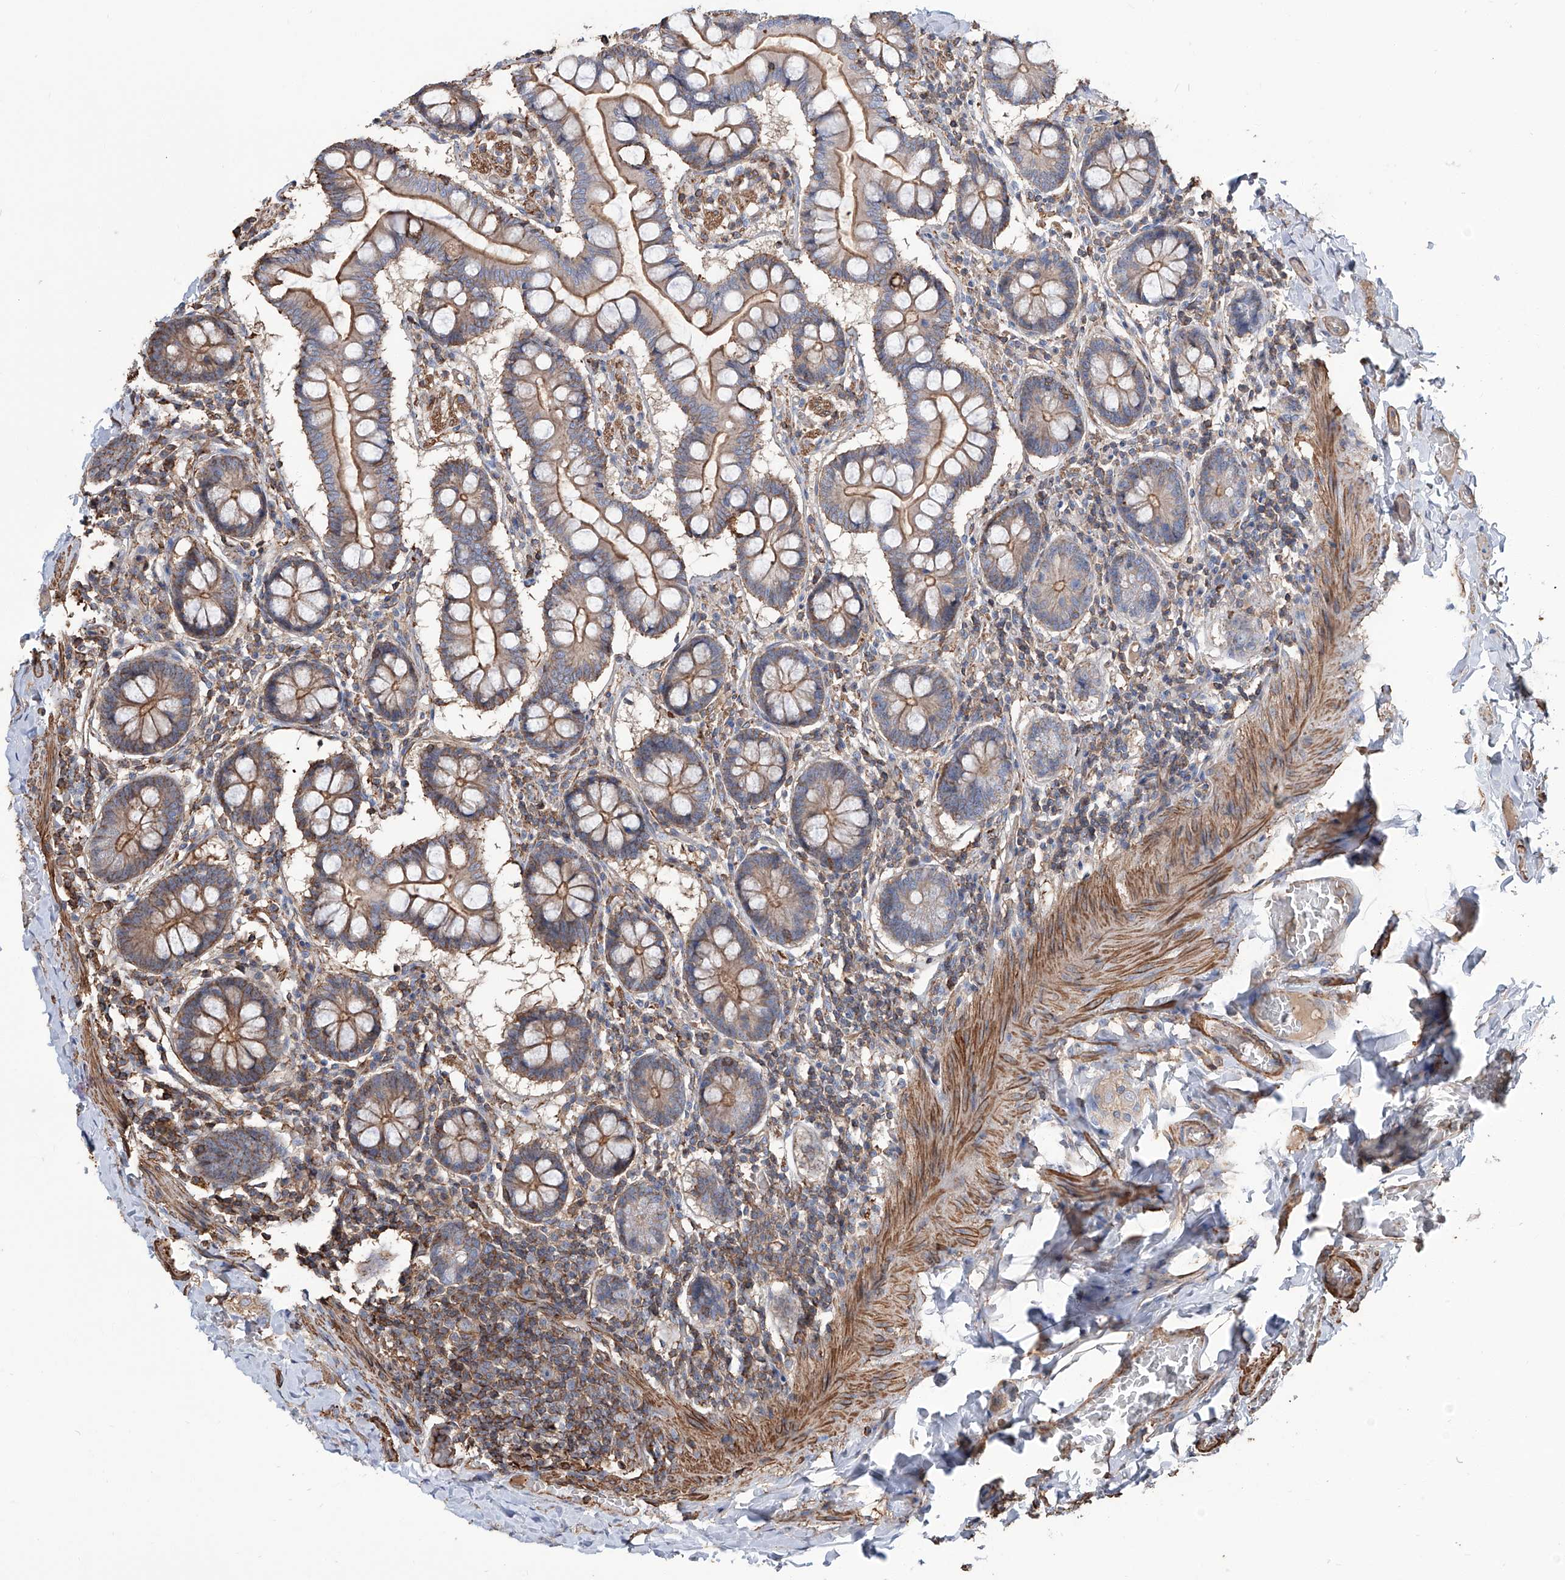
{"staining": {"intensity": "strong", "quantity": "25%-75%", "location": "cytoplasmic/membranous"}, "tissue": "small intestine", "cell_type": "Glandular cells", "image_type": "normal", "snomed": [{"axis": "morphology", "description": "Normal tissue, NOS"}, {"axis": "topography", "description": "Small intestine"}], "caption": "Immunohistochemical staining of benign human small intestine demonstrates 25%-75% levels of strong cytoplasmic/membranous protein positivity in about 25%-75% of glandular cells. (IHC, brightfield microscopy, high magnification).", "gene": "PIEZO2", "patient": {"sex": "male", "age": 41}}